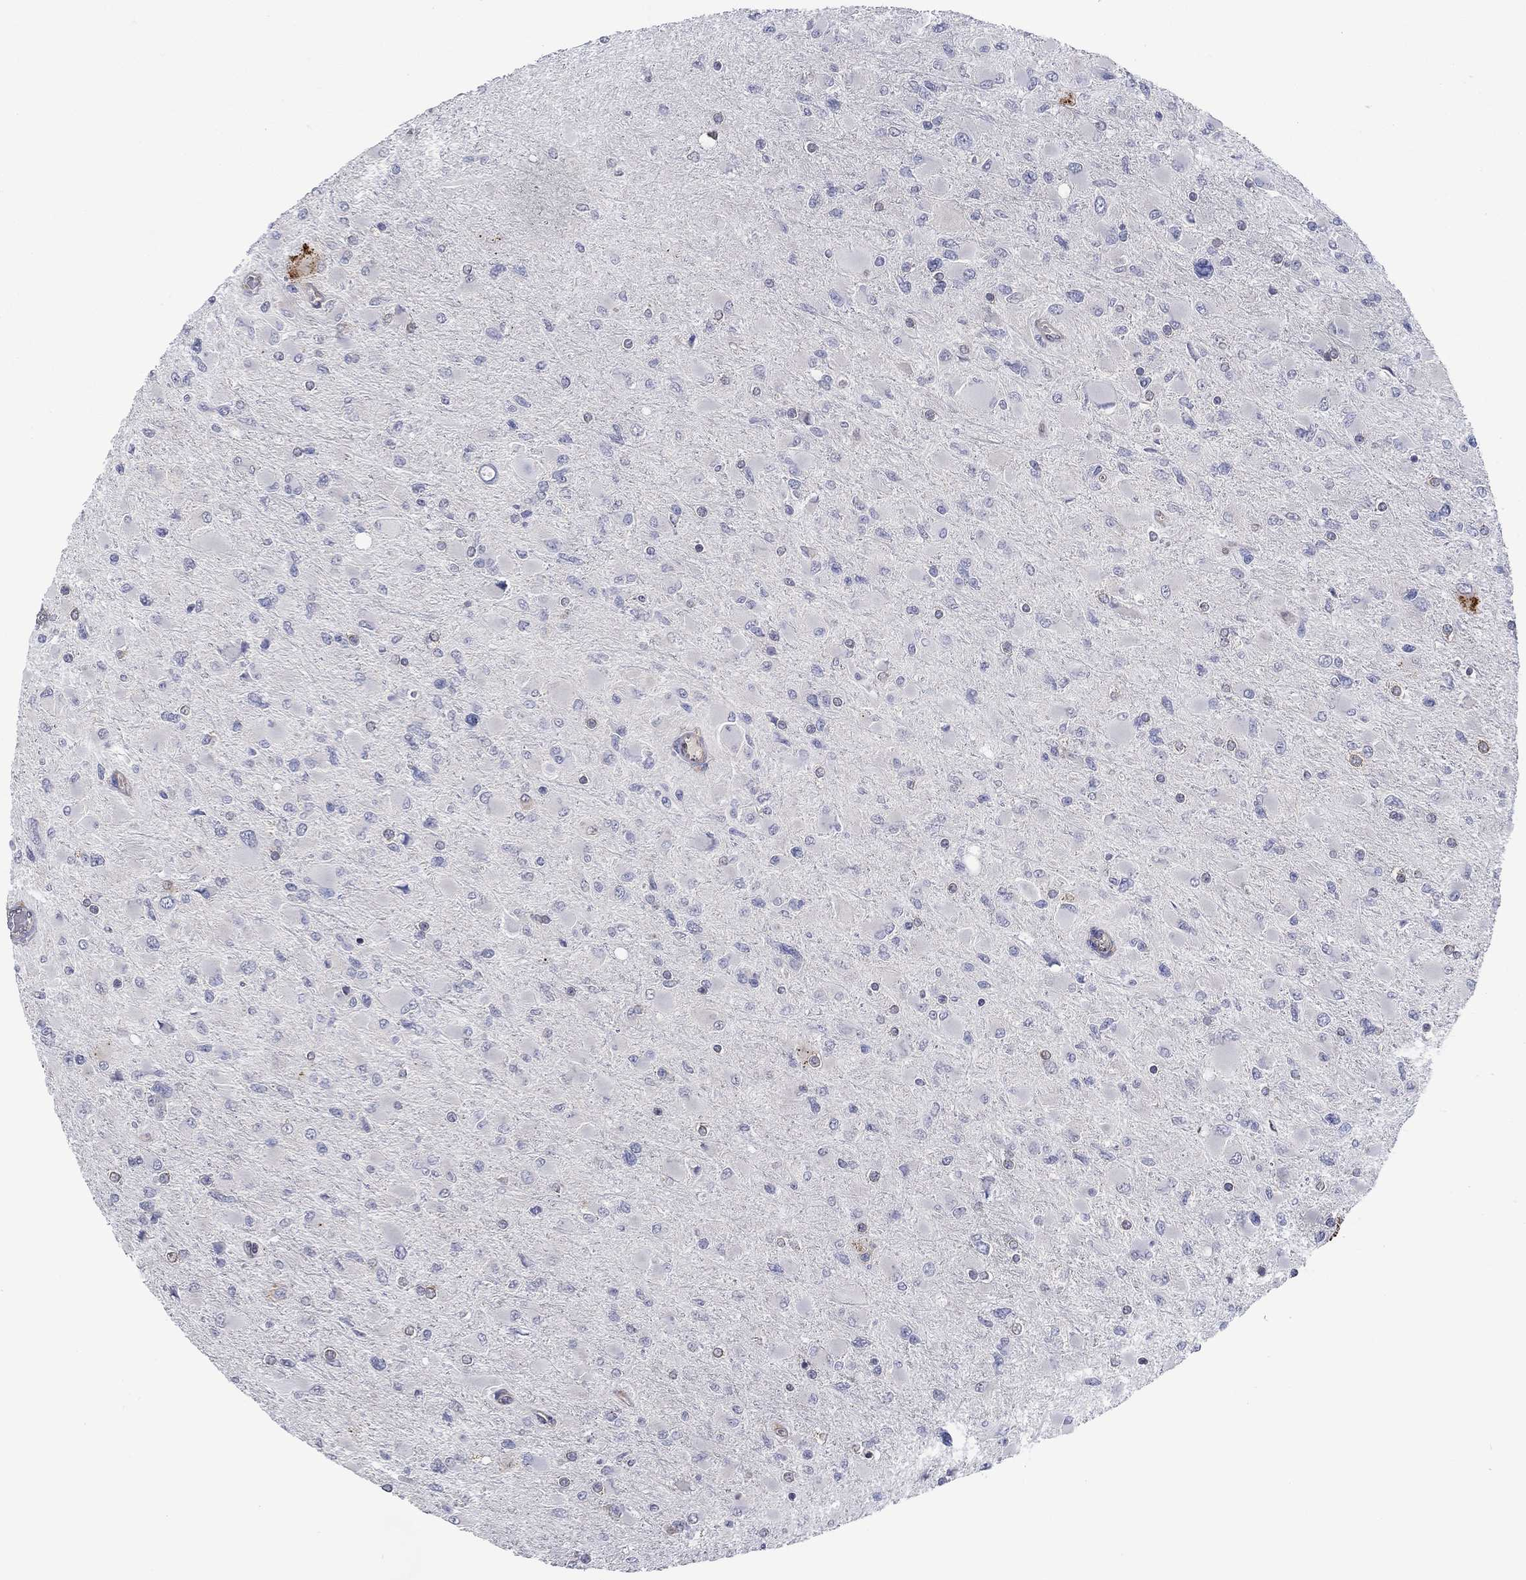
{"staining": {"intensity": "negative", "quantity": "none", "location": "none"}, "tissue": "glioma", "cell_type": "Tumor cells", "image_type": "cancer", "snomed": [{"axis": "morphology", "description": "Glioma, malignant, High grade"}, {"axis": "topography", "description": "Cerebral cortex"}], "caption": "Glioma stained for a protein using IHC reveals no positivity tumor cells.", "gene": "ERMP1", "patient": {"sex": "female", "age": 36}}